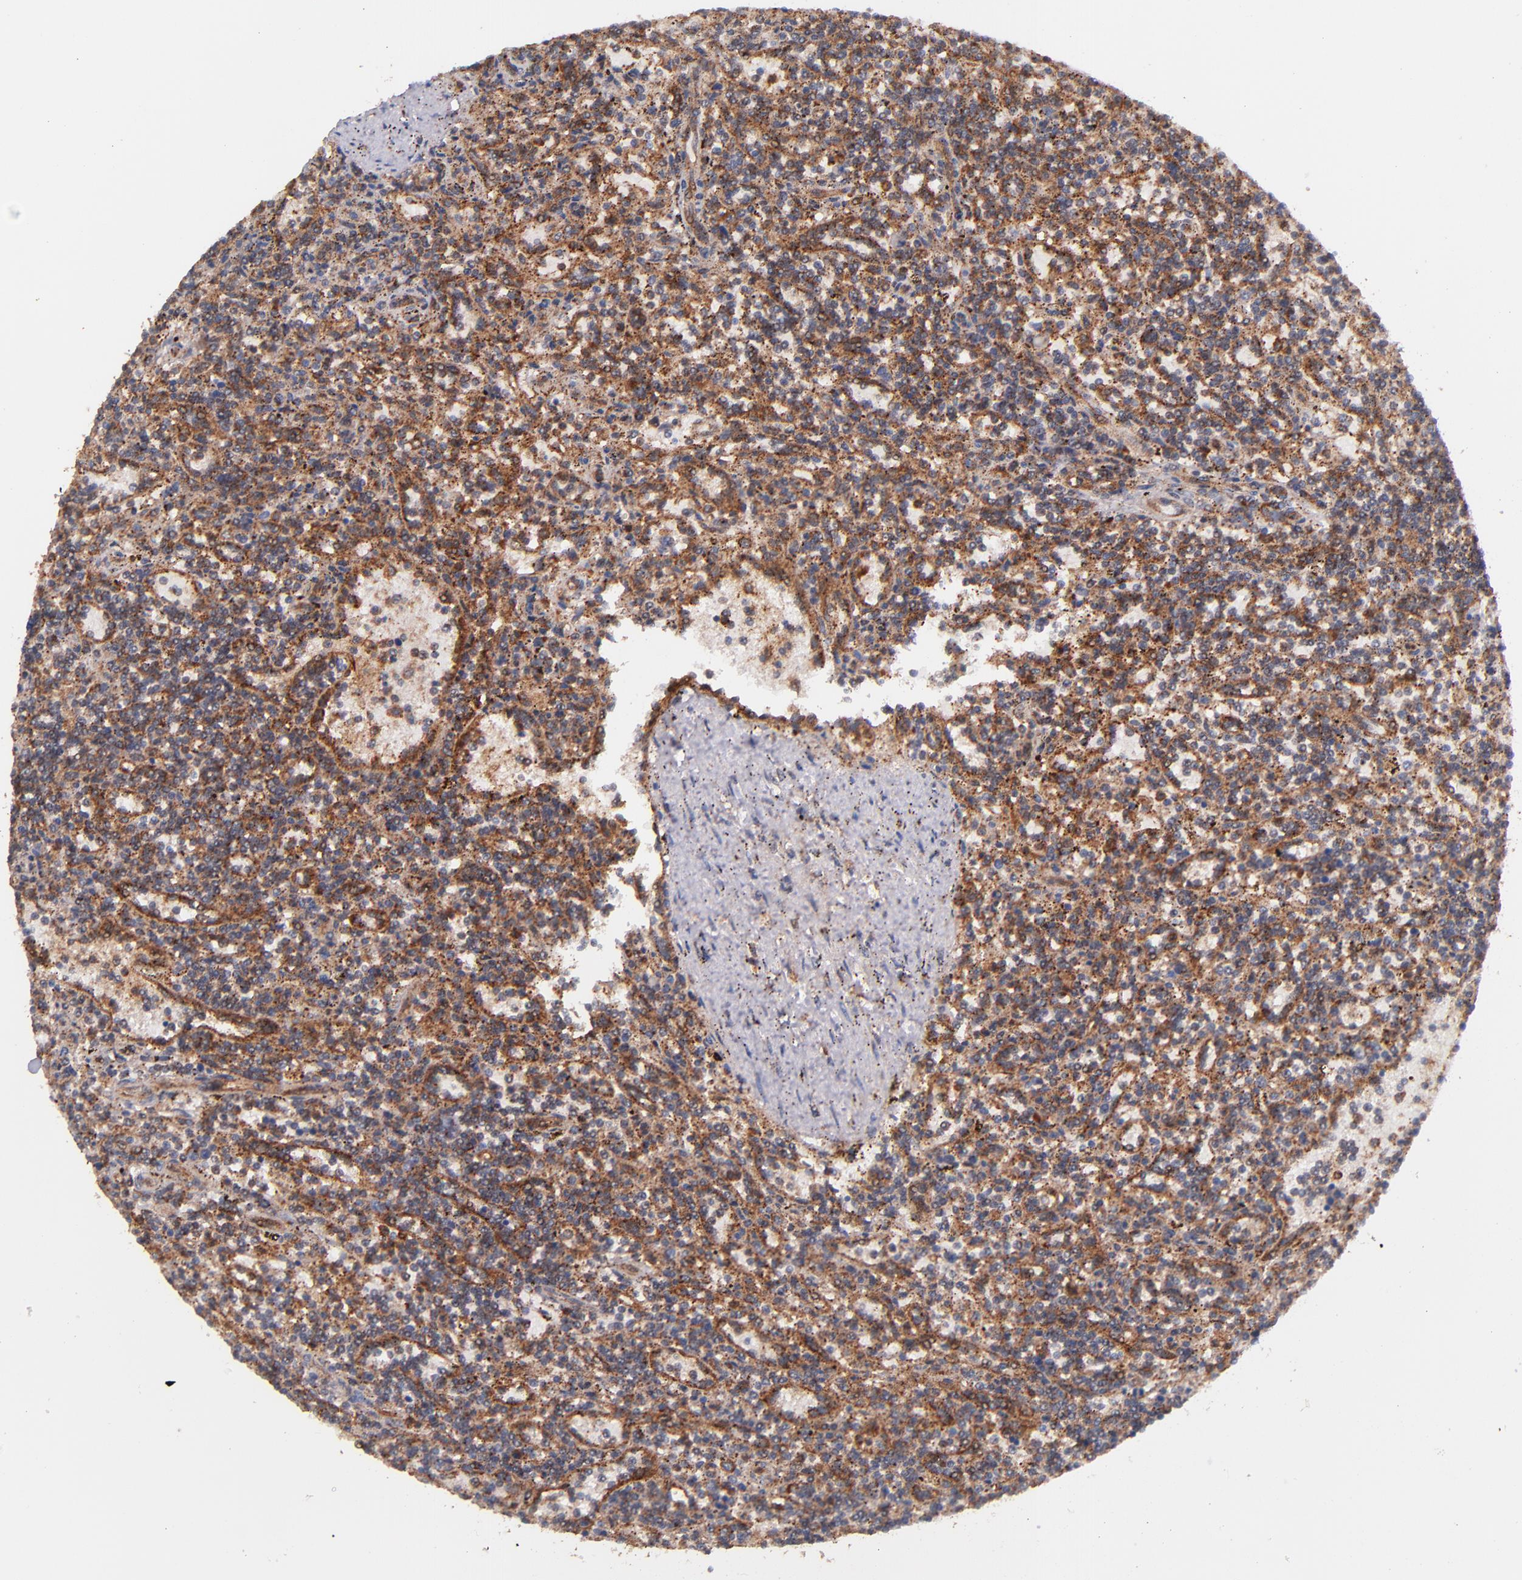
{"staining": {"intensity": "strong", "quantity": "25%-75%", "location": "cytoplasmic/membranous"}, "tissue": "lymphoma", "cell_type": "Tumor cells", "image_type": "cancer", "snomed": [{"axis": "morphology", "description": "Malignant lymphoma, non-Hodgkin's type, Low grade"}, {"axis": "topography", "description": "Spleen"}], "caption": "High-power microscopy captured an IHC image of low-grade malignant lymphoma, non-Hodgkin's type, revealing strong cytoplasmic/membranous expression in about 25%-75% of tumor cells.", "gene": "STX8", "patient": {"sex": "male", "age": 73}}